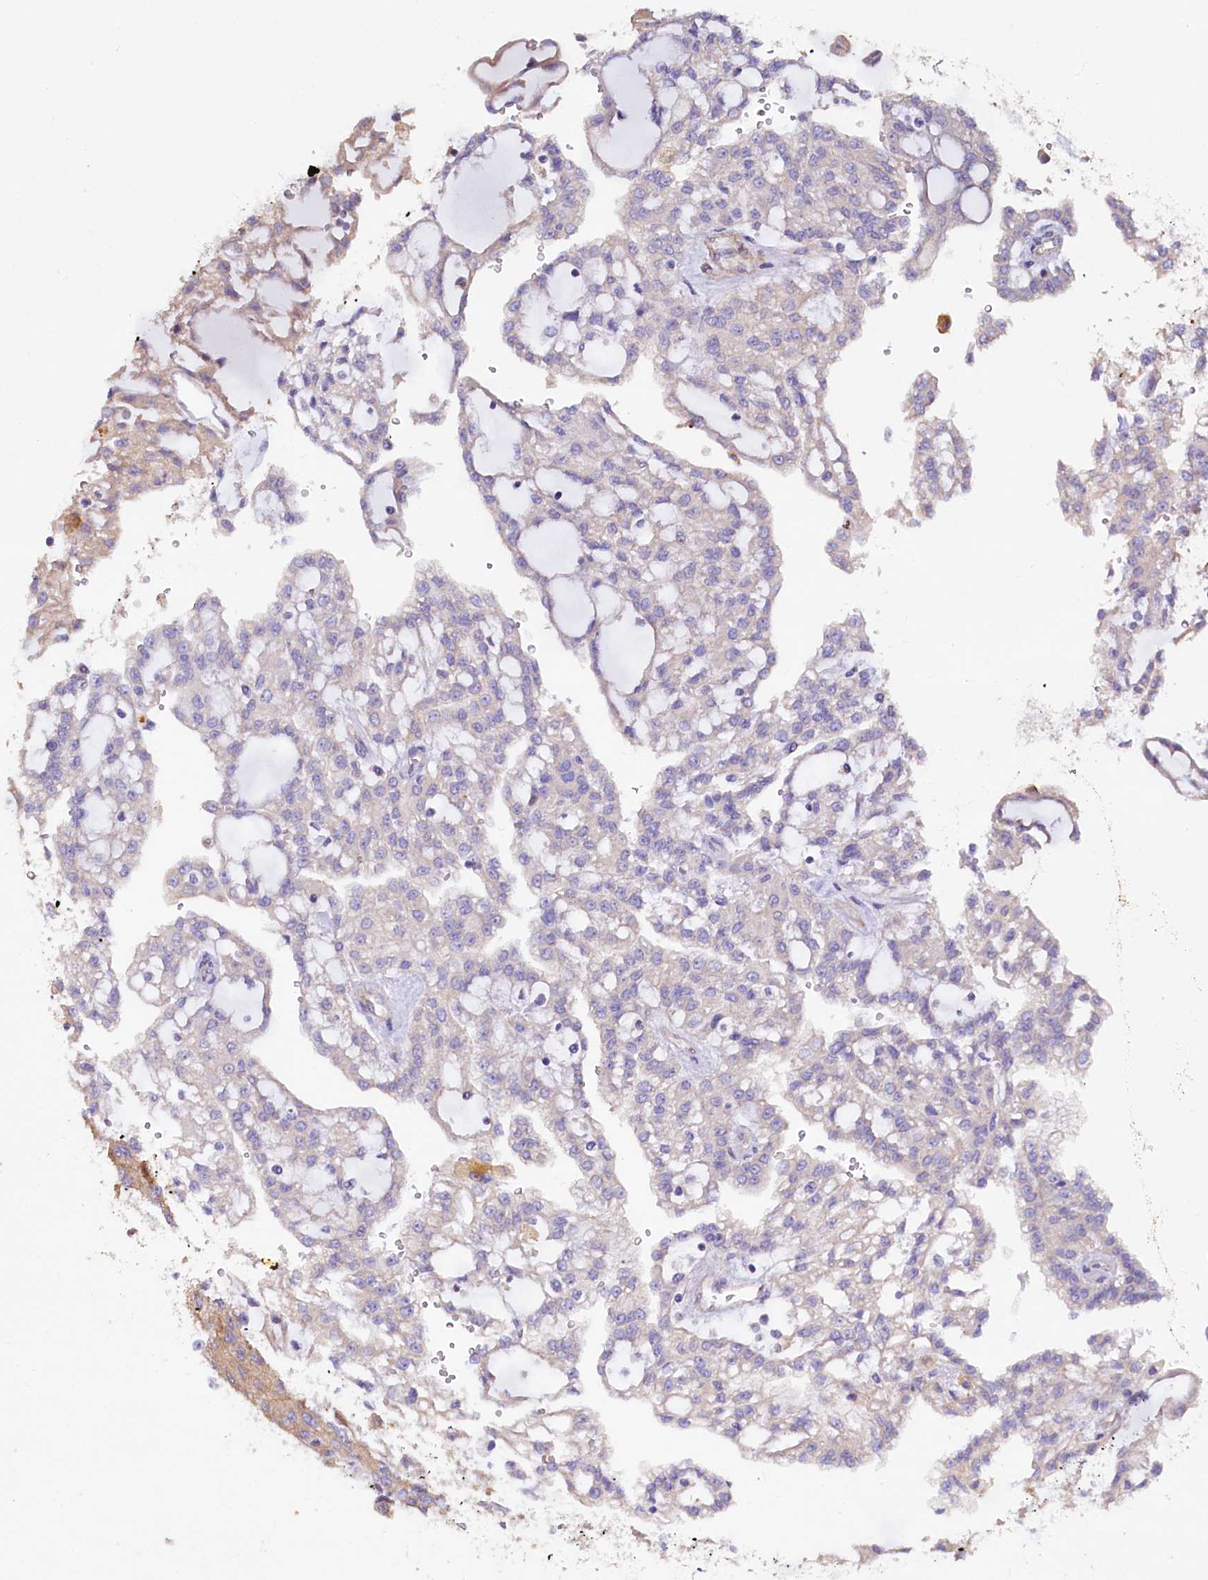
{"staining": {"intensity": "weak", "quantity": "<25%", "location": "cytoplasmic/membranous"}, "tissue": "renal cancer", "cell_type": "Tumor cells", "image_type": "cancer", "snomed": [{"axis": "morphology", "description": "Adenocarcinoma, NOS"}, {"axis": "topography", "description": "Kidney"}], "caption": "Image shows no protein positivity in tumor cells of renal cancer (adenocarcinoma) tissue. (DAB IHC visualized using brightfield microscopy, high magnification).", "gene": "WNT8A", "patient": {"sex": "male", "age": 63}}